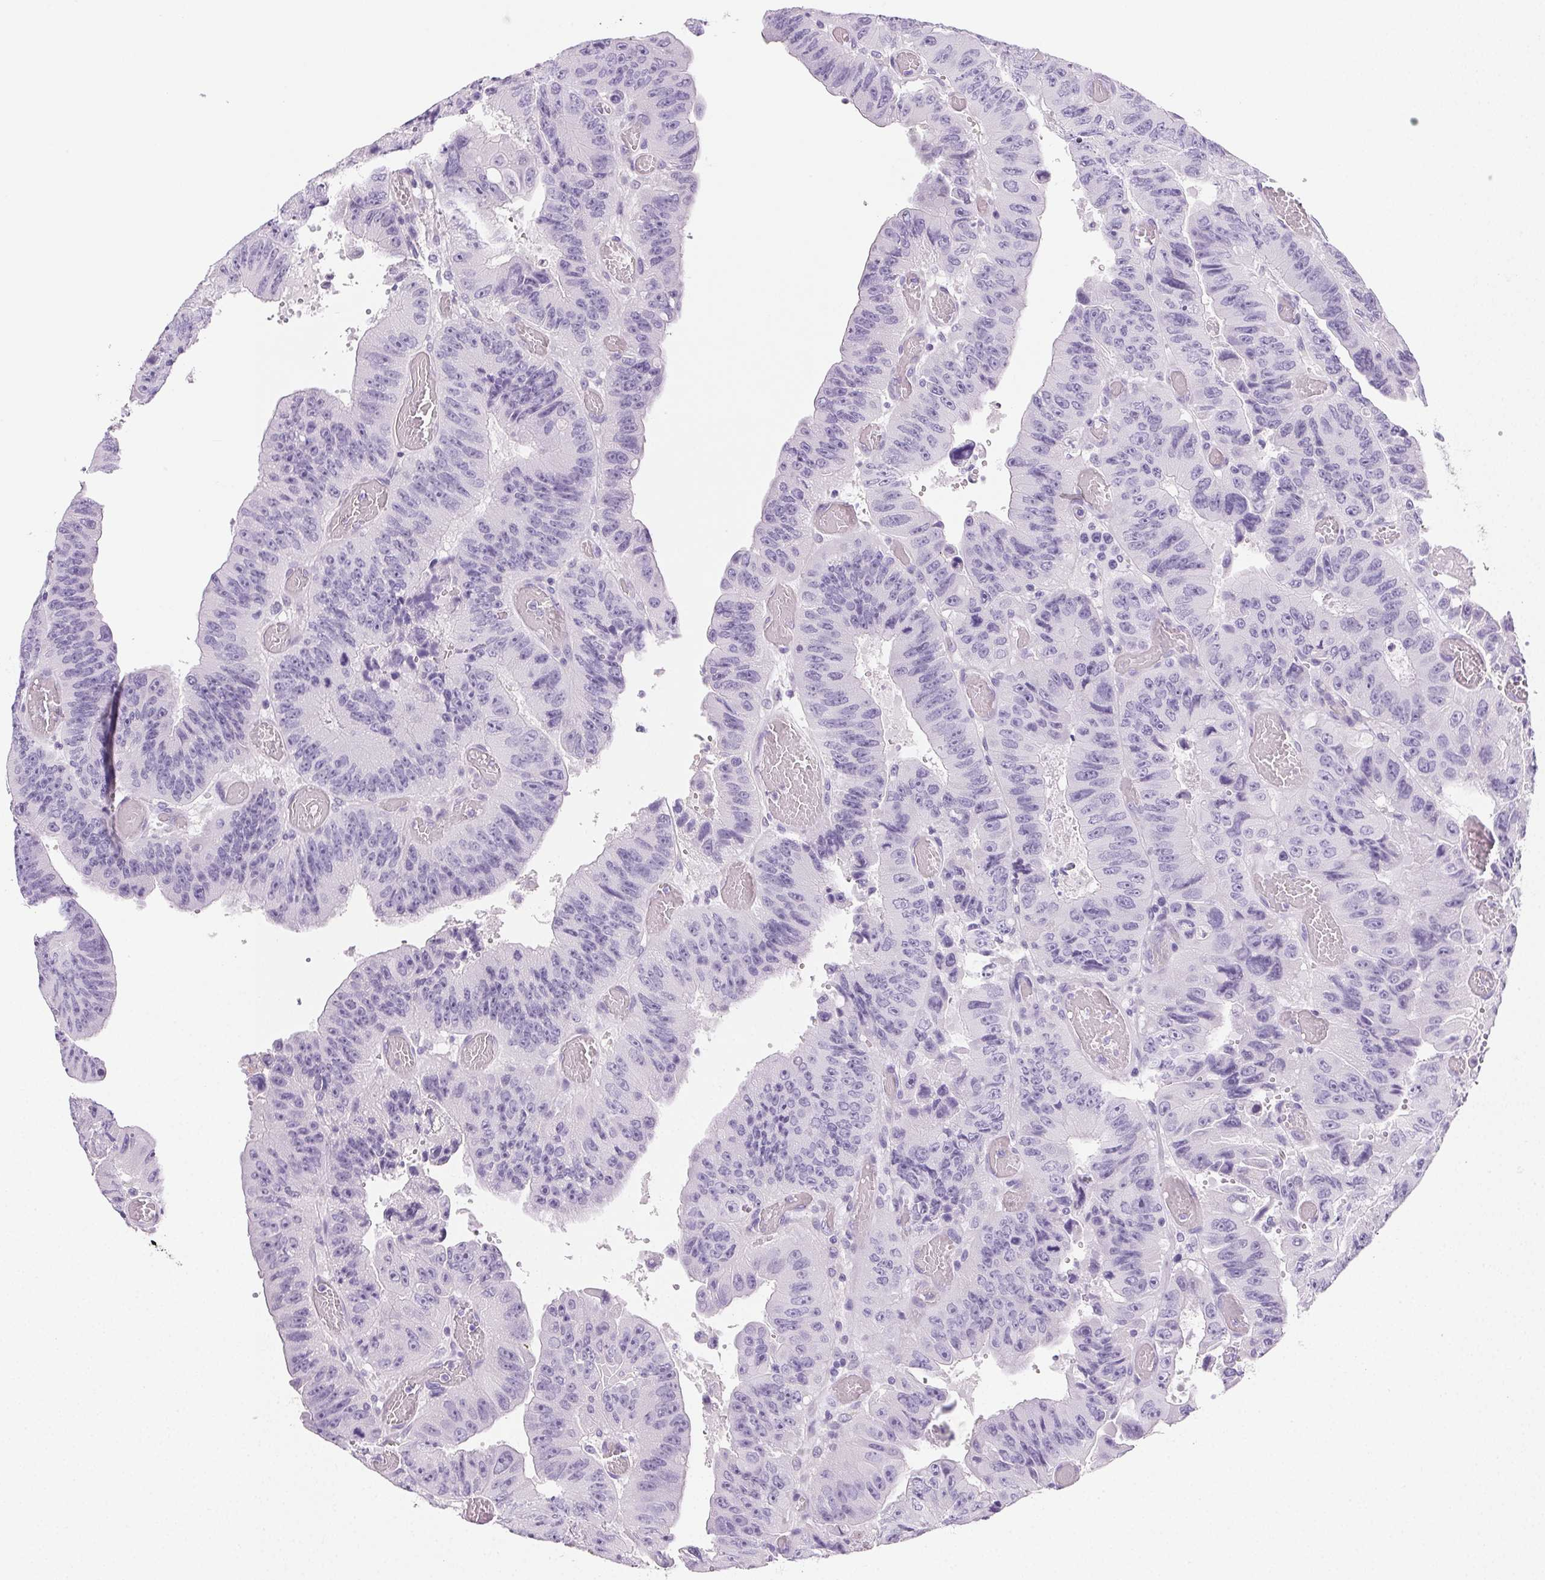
{"staining": {"intensity": "negative", "quantity": "none", "location": "none"}, "tissue": "colorectal cancer", "cell_type": "Tumor cells", "image_type": "cancer", "snomed": [{"axis": "morphology", "description": "Adenocarcinoma, NOS"}, {"axis": "topography", "description": "Colon"}], "caption": "High power microscopy micrograph of an immunohistochemistry image of colorectal adenocarcinoma, revealing no significant staining in tumor cells.", "gene": "PRSS3", "patient": {"sex": "female", "age": 84}}